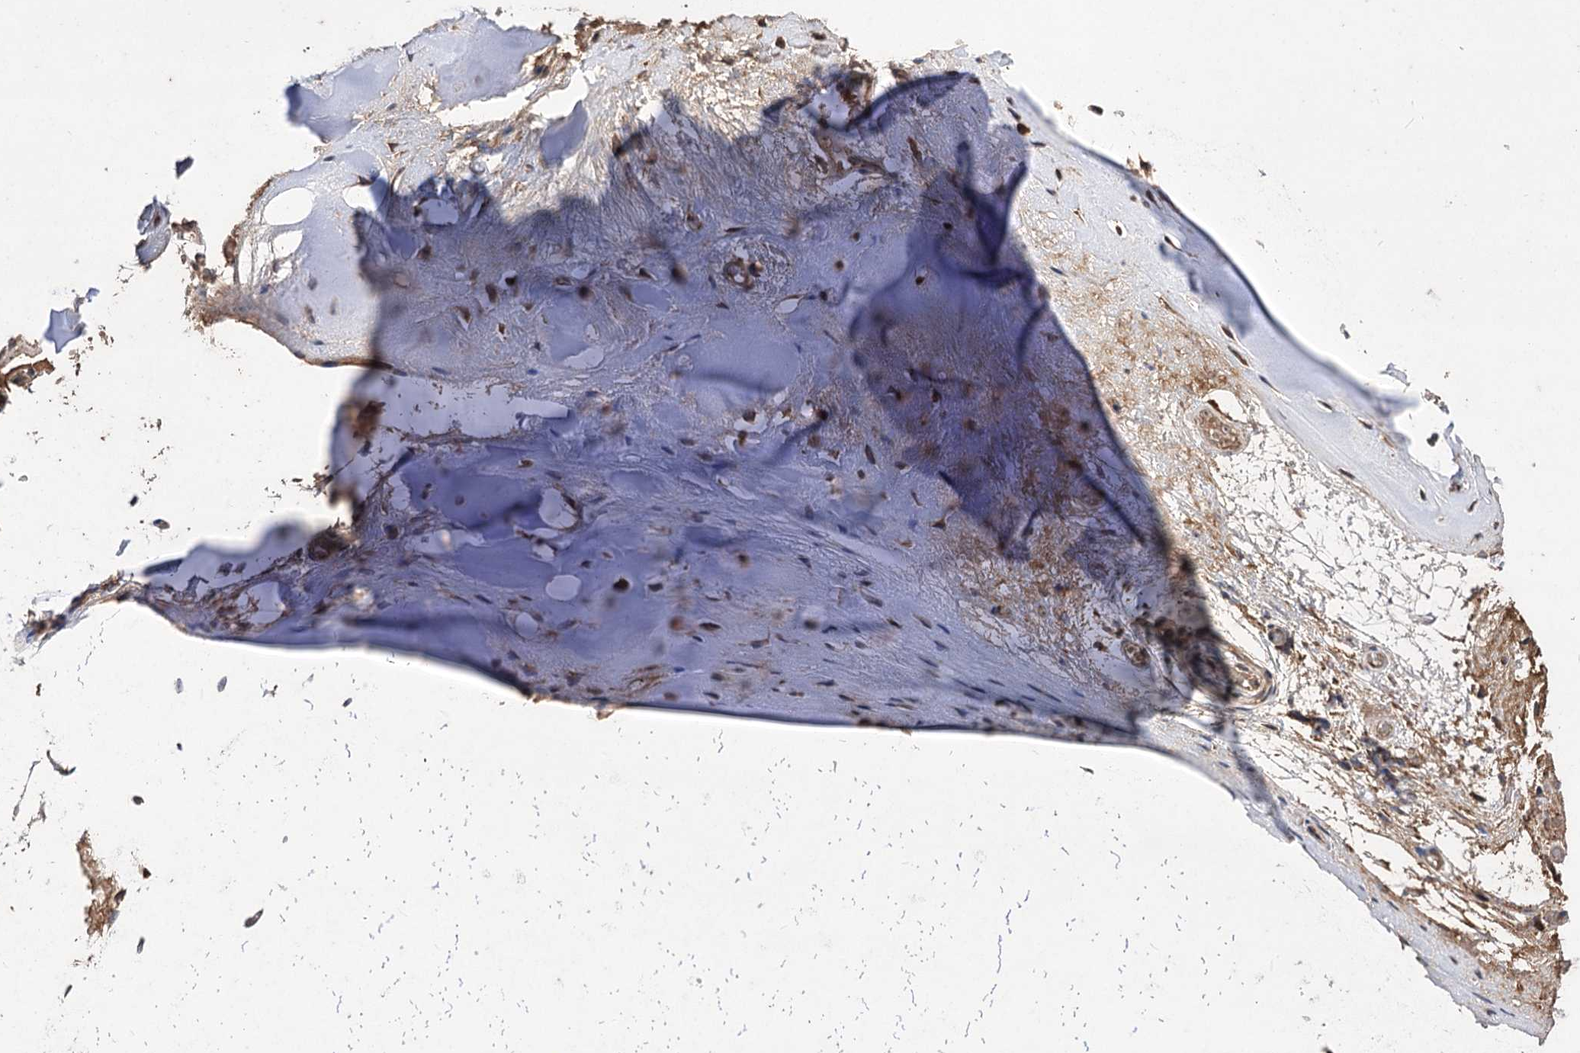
{"staining": {"intensity": "strong", "quantity": ">75%", "location": "cytoplasmic/membranous"}, "tissue": "adipose tissue", "cell_type": "Adipocytes", "image_type": "normal", "snomed": [{"axis": "morphology", "description": "Normal tissue, NOS"}, {"axis": "morphology", "description": "Basal cell carcinoma"}, {"axis": "topography", "description": "Cartilage tissue"}, {"axis": "topography", "description": "Nasopharynx"}, {"axis": "topography", "description": "Oral tissue"}], "caption": "DAB immunohistochemical staining of benign human adipose tissue demonstrates strong cytoplasmic/membranous protein staining in about >75% of adipocytes.", "gene": "RASSF3", "patient": {"sex": "female", "age": 77}}